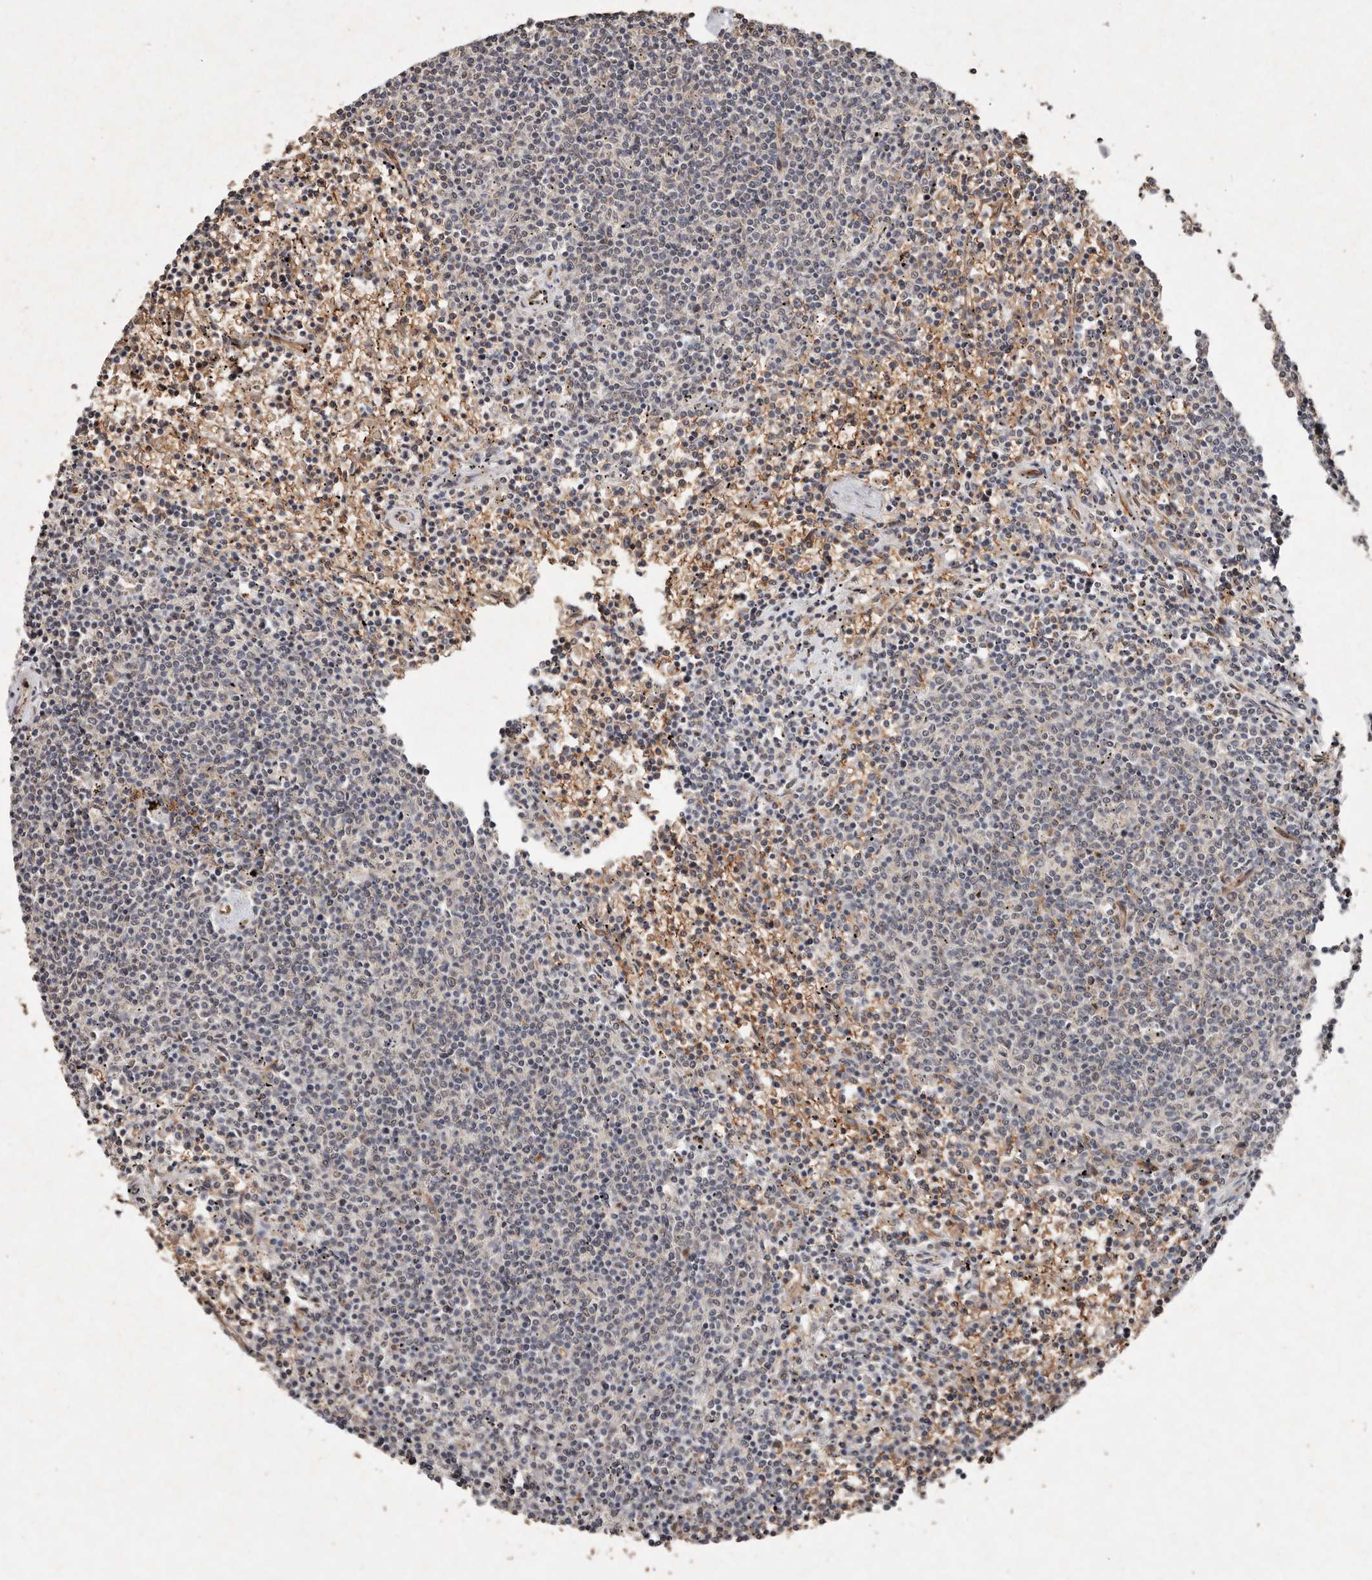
{"staining": {"intensity": "negative", "quantity": "none", "location": "none"}, "tissue": "lymphoma", "cell_type": "Tumor cells", "image_type": "cancer", "snomed": [{"axis": "morphology", "description": "Malignant lymphoma, non-Hodgkin's type, Low grade"}, {"axis": "topography", "description": "Spleen"}], "caption": "Malignant lymphoma, non-Hodgkin's type (low-grade) stained for a protein using IHC displays no expression tumor cells.", "gene": "DIP2C", "patient": {"sex": "female", "age": 50}}